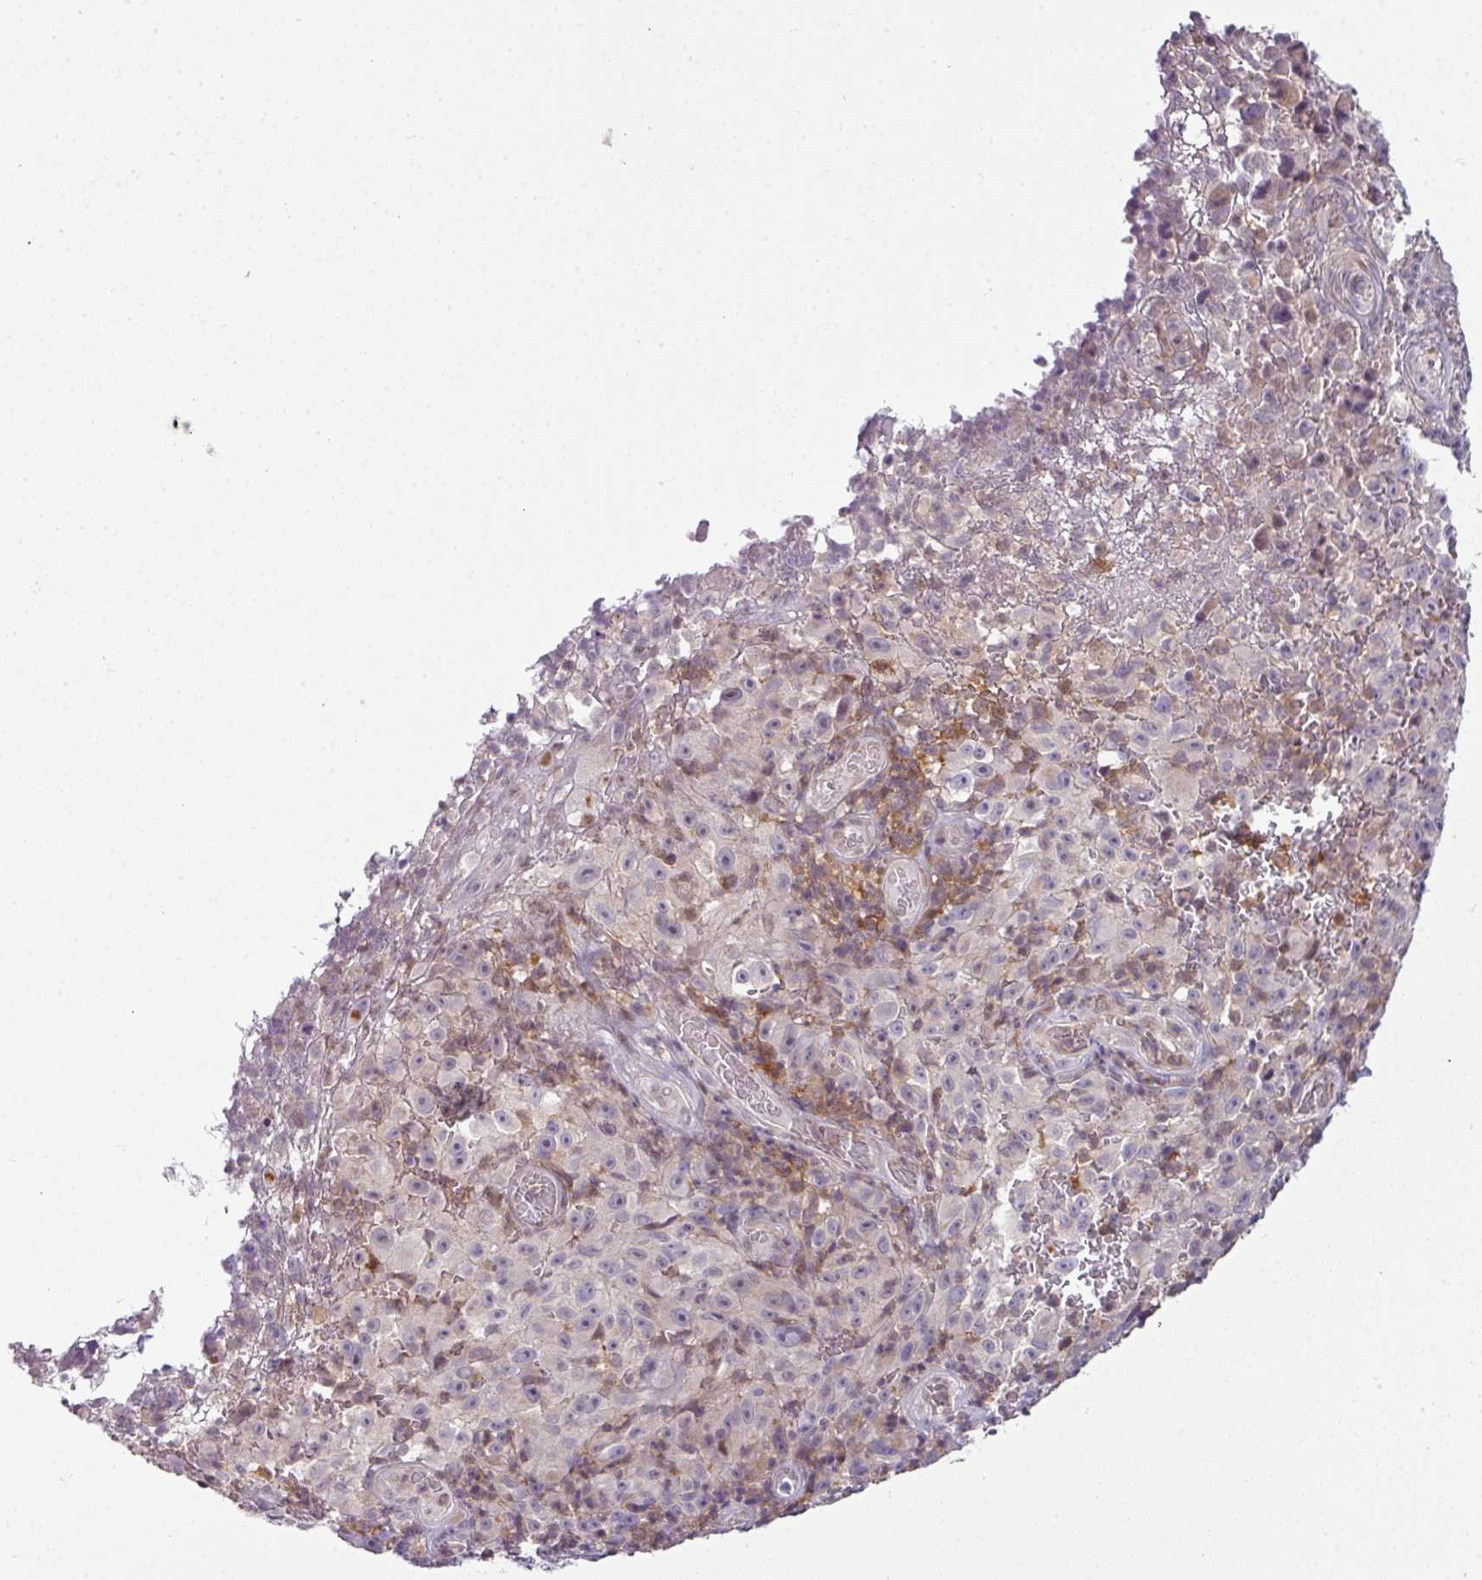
{"staining": {"intensity": "negative", "quantity": "none", "location": "none"}, "tissue": "melanoma", "cell_type": "Tumor cells", "image_type": "cancer", "snomed": [{"axis": "morphology", "description": "Malignant melanoma, NOS"}, {"axis": "topography", "description": "Skin"}], "caption": "Tumor cells show no significant positivity in melanoma.", "gene": "STAT5A", "patient": {"sex": "female", "age": 82}}